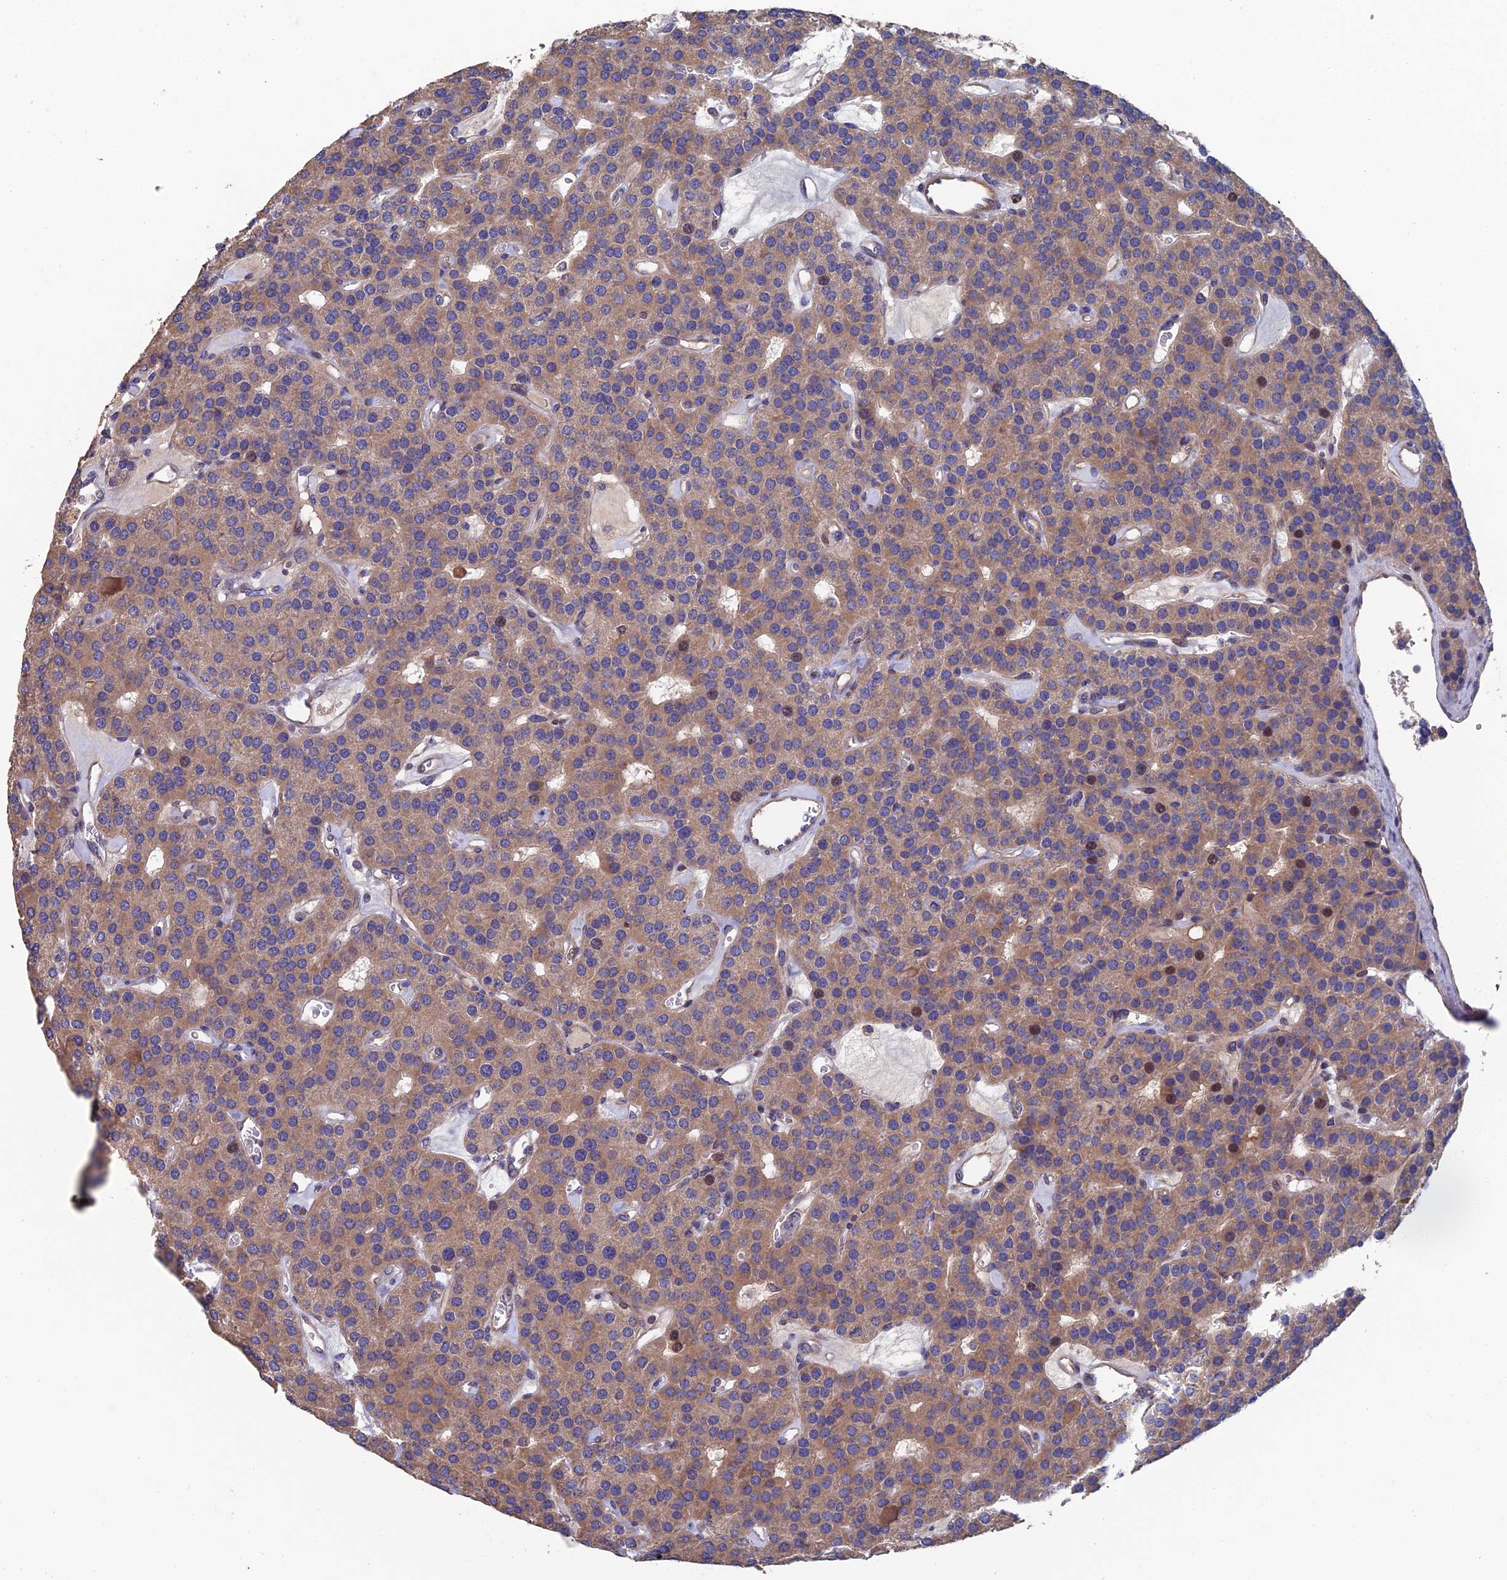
{"staining": {"intensity": "moderate", "quantity": ">75%", "location": "cytoplasmic/membranous"}, "tissue": "parathyroid gland", "cell_type": "Glandular cells", "image_type": "normal", "snomed": [{"axis": "morphology", "description": "Normal tissue, NOS"}, {"axis": "morphology", "description": "Adenoma, NOS"}, {"axis": "topography", "description": "Parathyroid gland"}], "caption": "Glandular cells show moderate cytoplasmic/membranous positivity in approximately >75% of cells in normal parathyroid gland.", "gene": "USP37", "patient": {"sex": "female", "age": 86}}